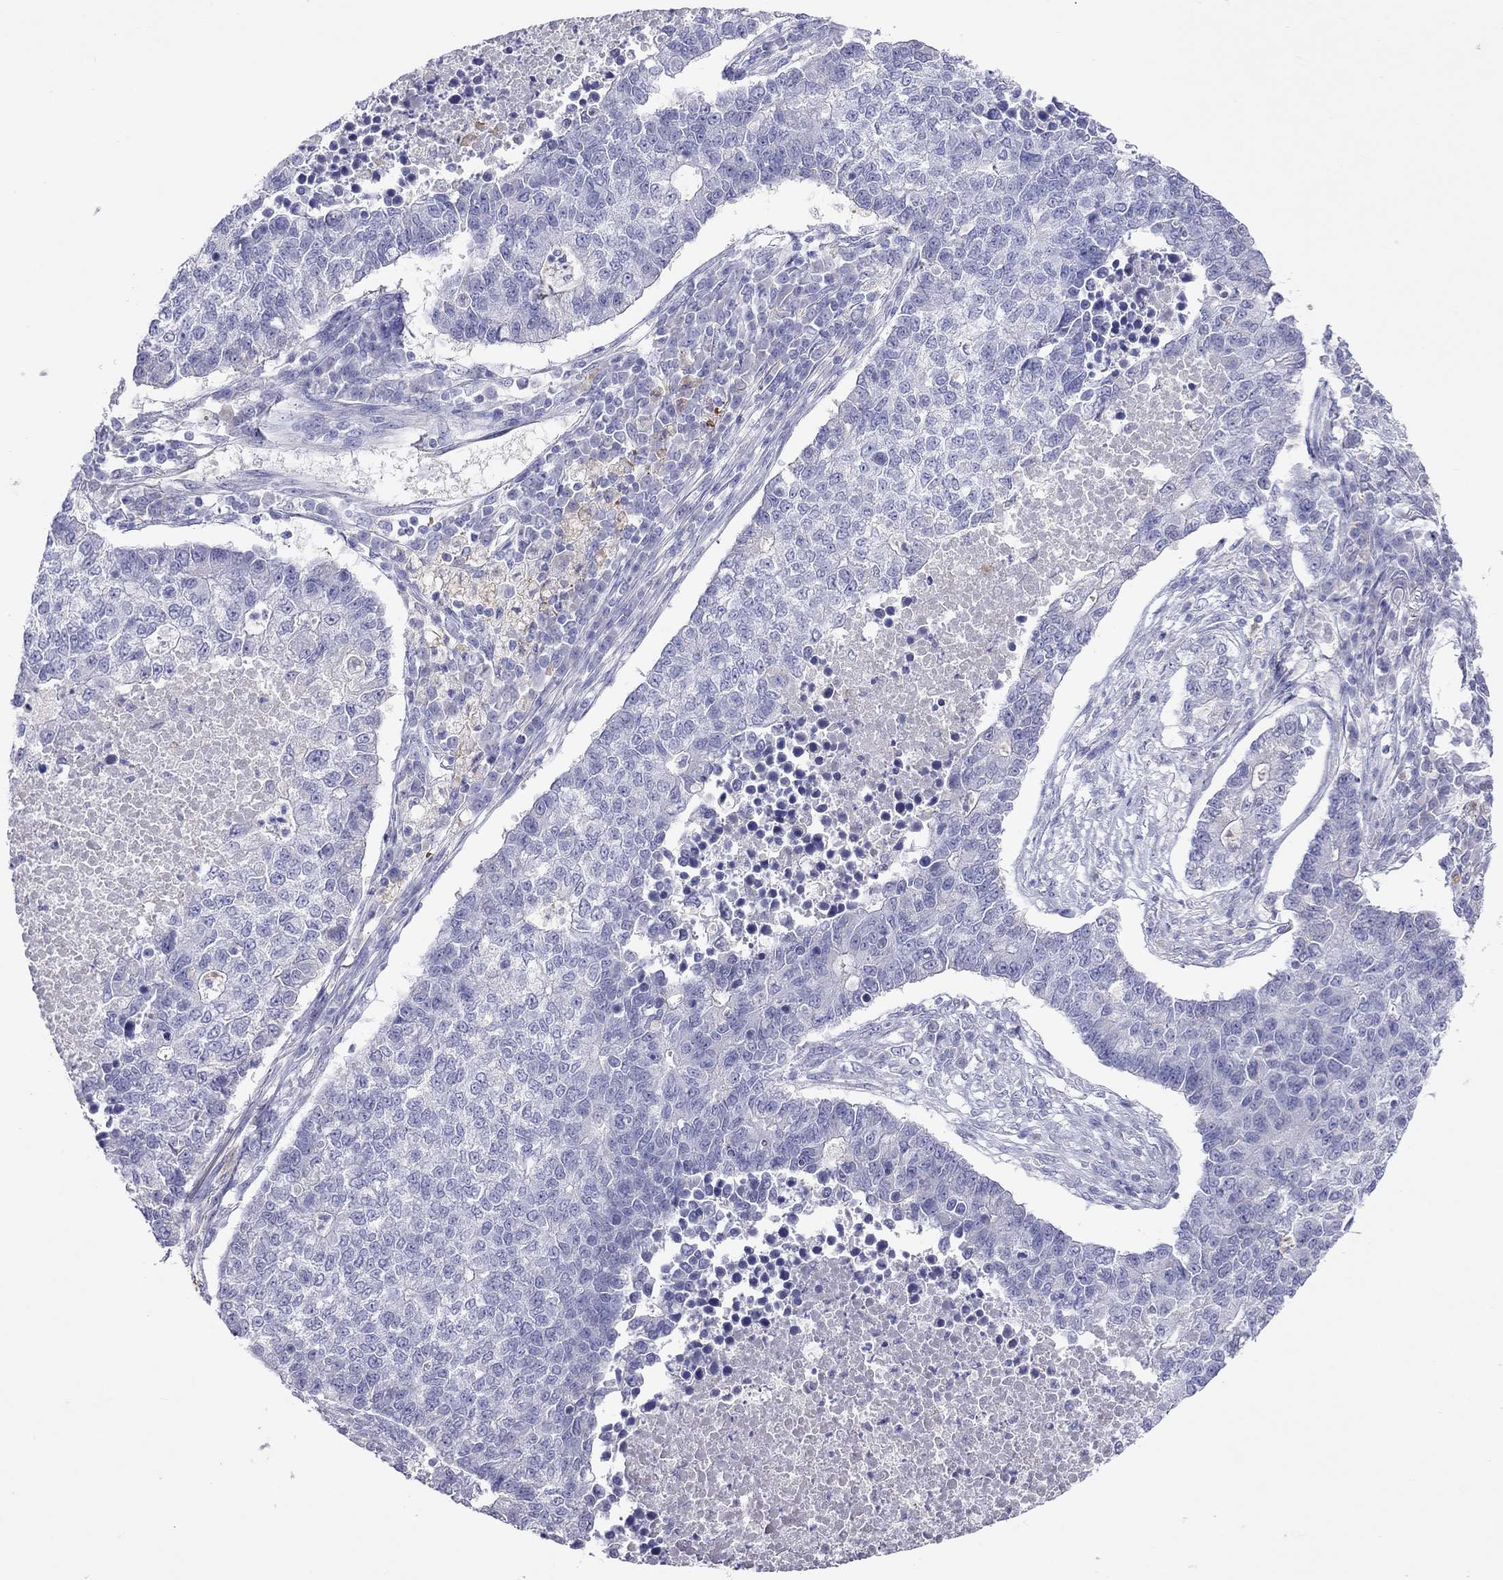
{"staining": {"intensity": "negative", "quantity": "none", "location": "none"}, "tissue": "lung cancer", "cell_type": "Tumor cells", "image_type": "cancer", "snomed": [{"axis": "morphology", "description": "Adenocarcinoma, NOS"}, {"axis": "topography", "description": "Lung"}], "caption": "IHC of adenocarcinoma (lung) exhibits no staining in tumor cells.", "gene": "CAPNS2", "patient": {"sex": "male", "age": 57}}